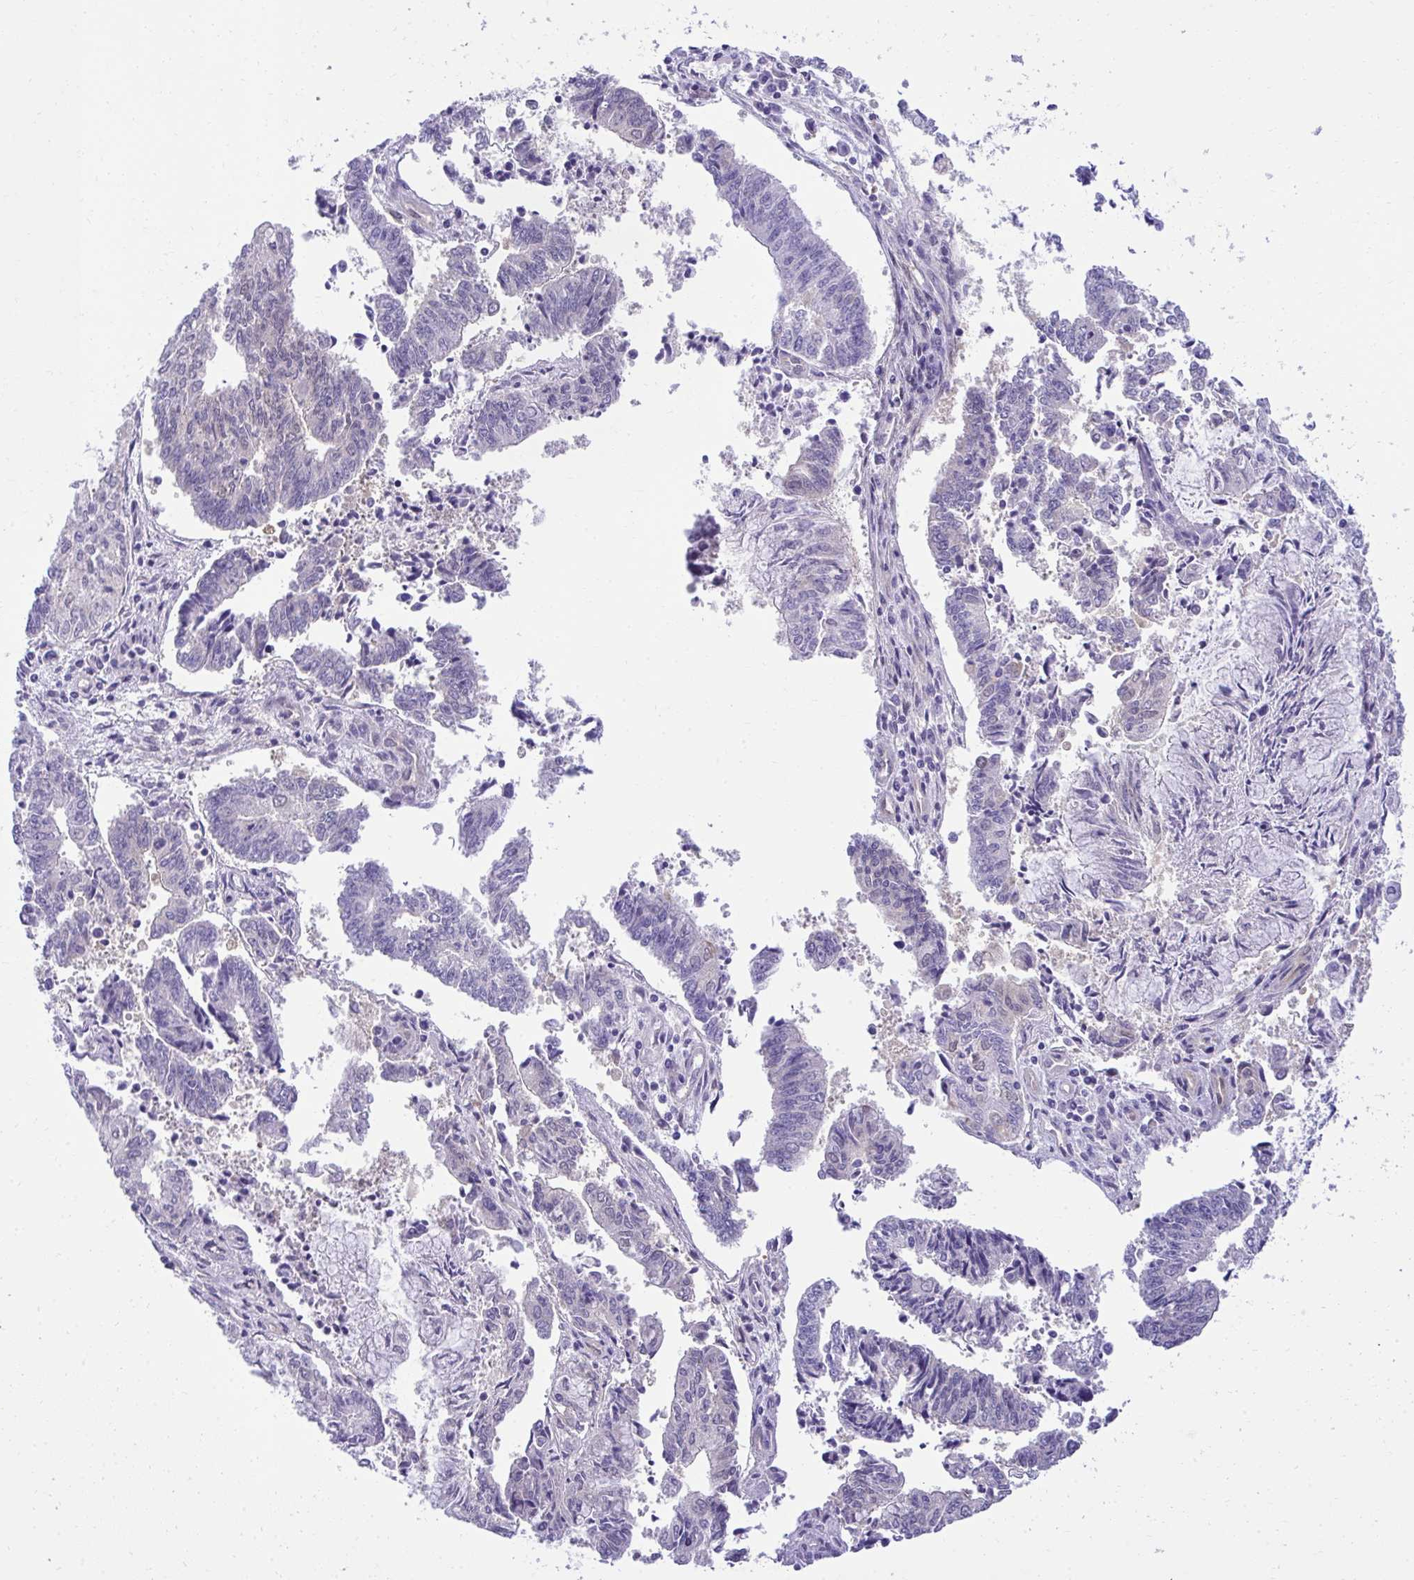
{"staining": {"intensity": "weak", "quantity": "<25%", "location": "nuclear"}, "tissue": "endometrial cancer", "cell_type": "Tumor cells", "image_type": "cancer", "snomed": [{"axis": "morphology", "description": "Adenocarcinoma, NOS"}, {"axis": "topography", "description": "Endometrium"}], "caption": "A histopathology image of human endometrial cancer is negative for staining in tumor cells. The staining was performed using DAB (3,3'-diaminobenzidine) to visualize the protein expression in brown, while the nuclei were stained in blue with hematoxylin (Magnification: 20x).", "gene": "PGM2L1", "patient": {"sex": "female", "age": 61}}